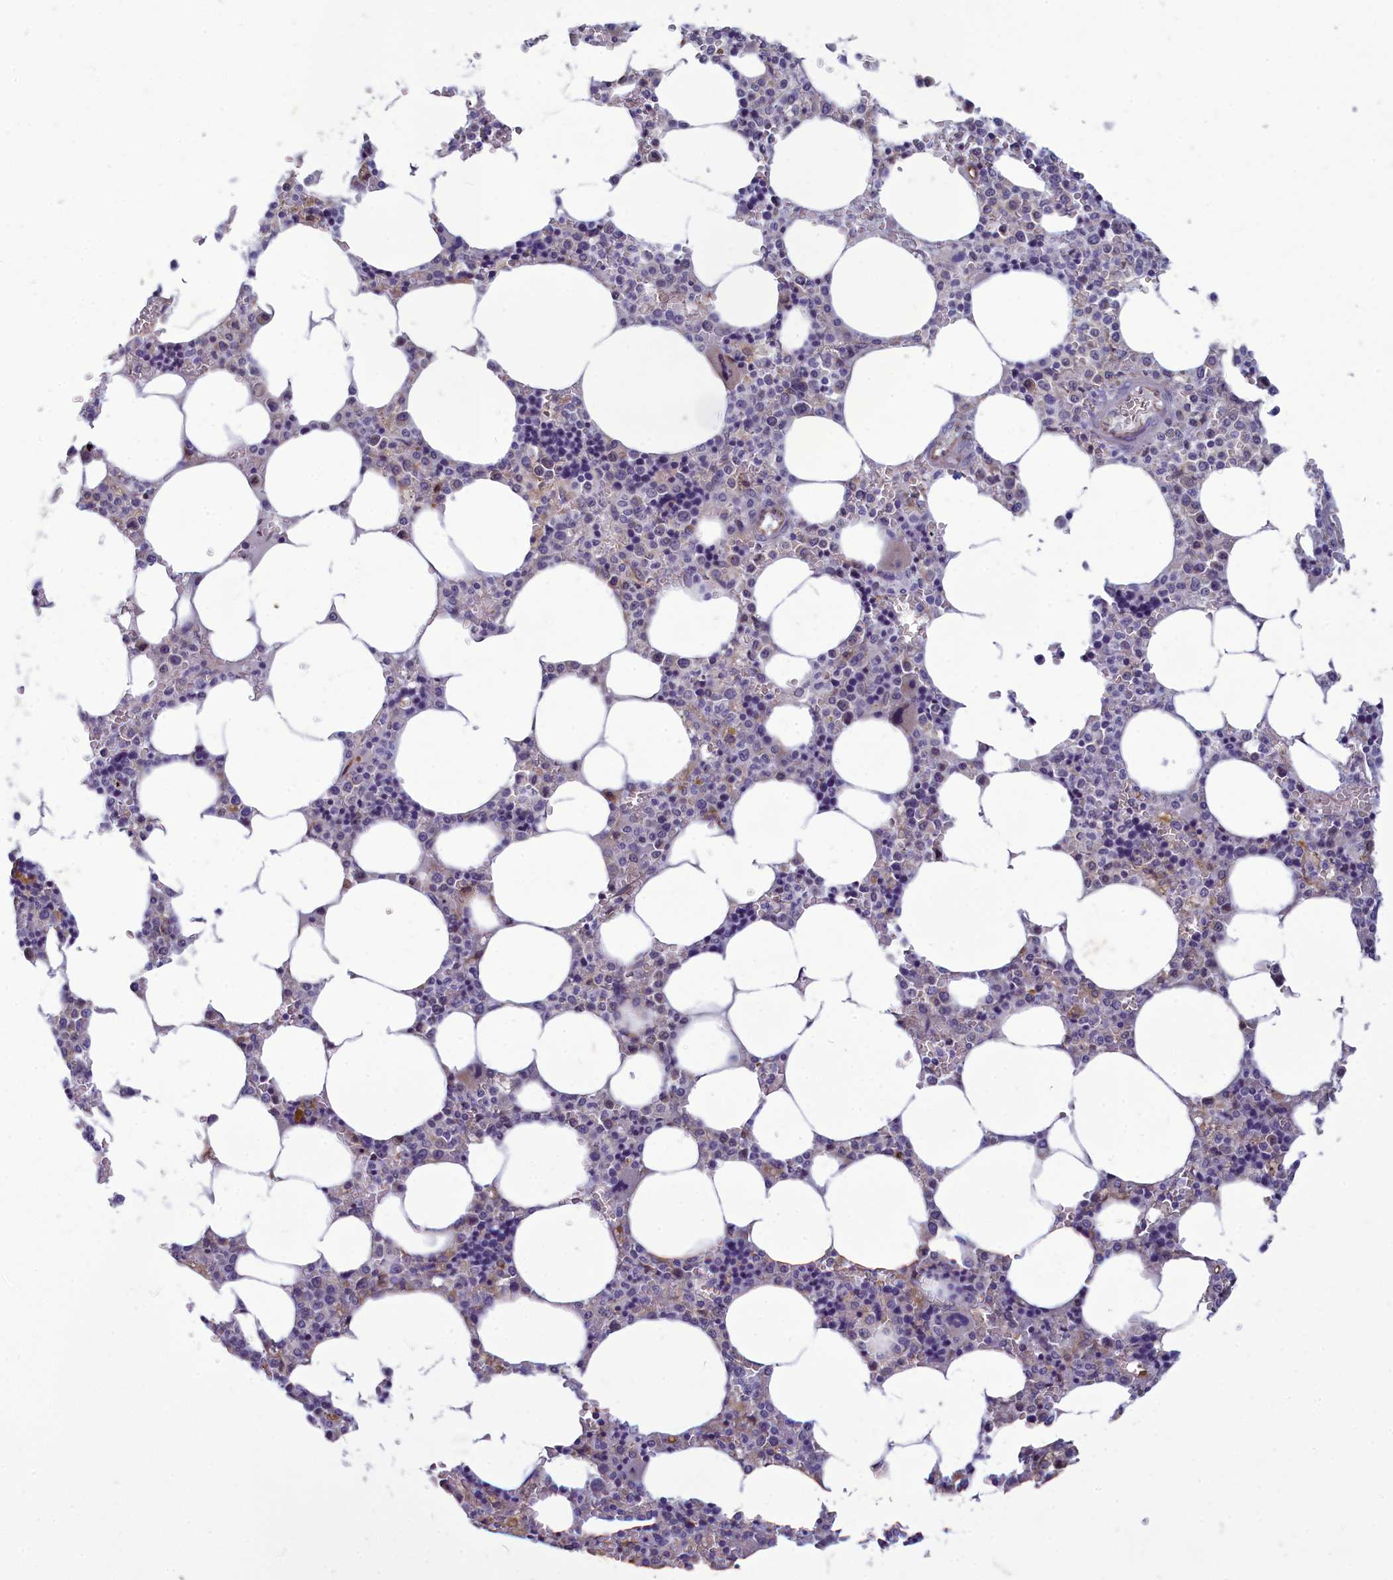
{"staining": {"intensity": "weak", "quantity": "<25%", "location": "cytoplasmic/membranous"}, "tissue": "bone marrow", "cell_type": "Hematopoietic cells", "image_type": "normal", "snomed": [{"axis": "morphology", "description": "Normal tissue, NOS"}, {"axis": "topography", "description": "Bone marrow"}], "caption": "Bone marrow was stained to show a protein in brown. There is no significant expression in hematopoietic cells. Nuclei are stained in blue.", "gene": "CENATAC", "patient": {"sex": "male", "age": 70}}